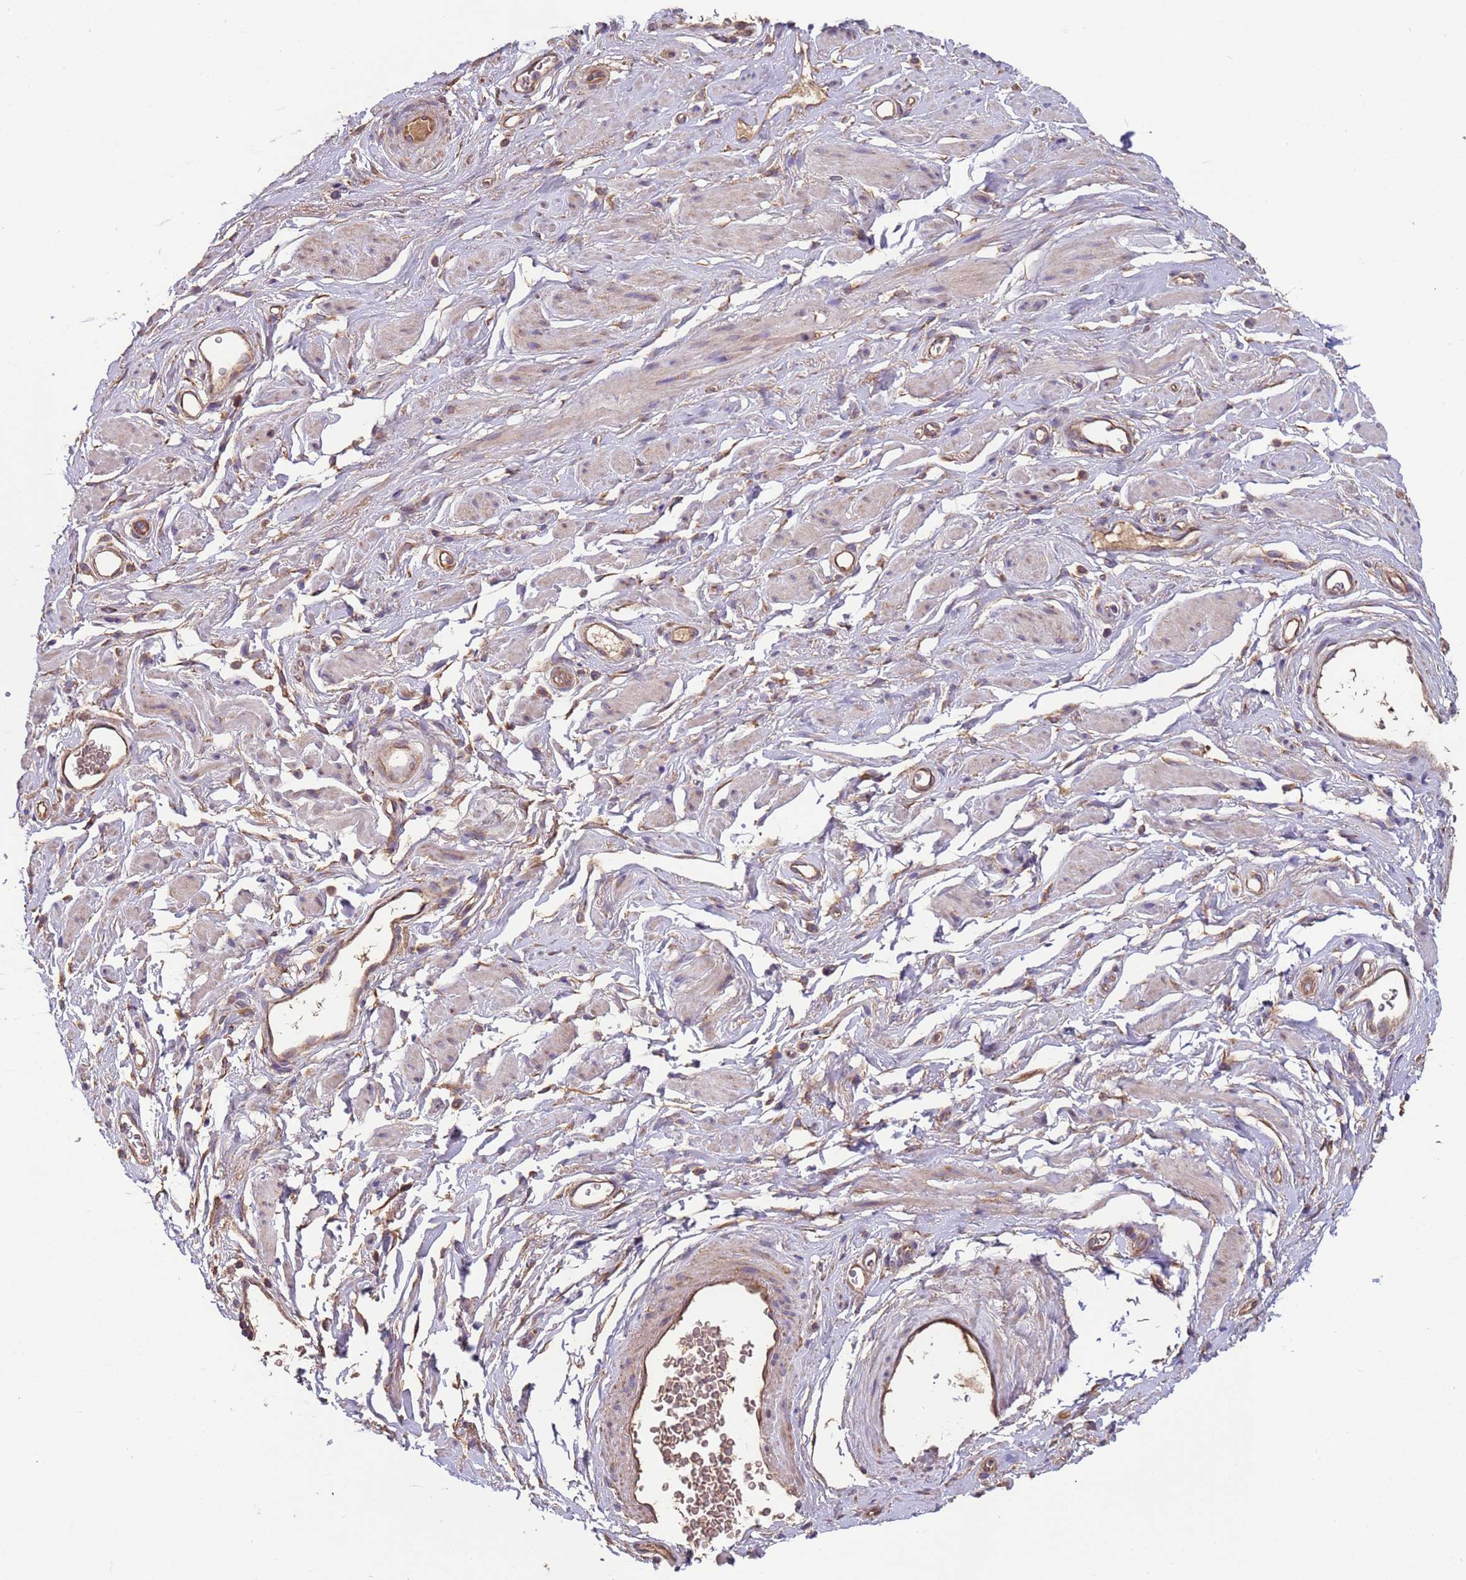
{"staining": {"intensity": "weak", "quantity": "25%-75%", "location": "cytoplasmic/membranous"}, "tissue": "adipose tissue", "cell_type": "Adipocytes", "image_type": "normal", "snomed": [{"axis": "morphology", "description": "Normal tissue, NOS"}, {"axis": "morphology", "description": "Adenocarcinoma, NOS"}, {"axis": "topography", "description": "Rectum"}, {"axis": "topography", "description": "Vagina"}, {"axis": "topography", "description": "Peripheral nerve tissue"}], "caption": "Normal adipose tissue displays weak cytoplasmic/membranous positivity in about 25%-75% of adipocytes.", "gene": "EEF1AKMT1", "patient": {"sex": "female", "age": 71}}